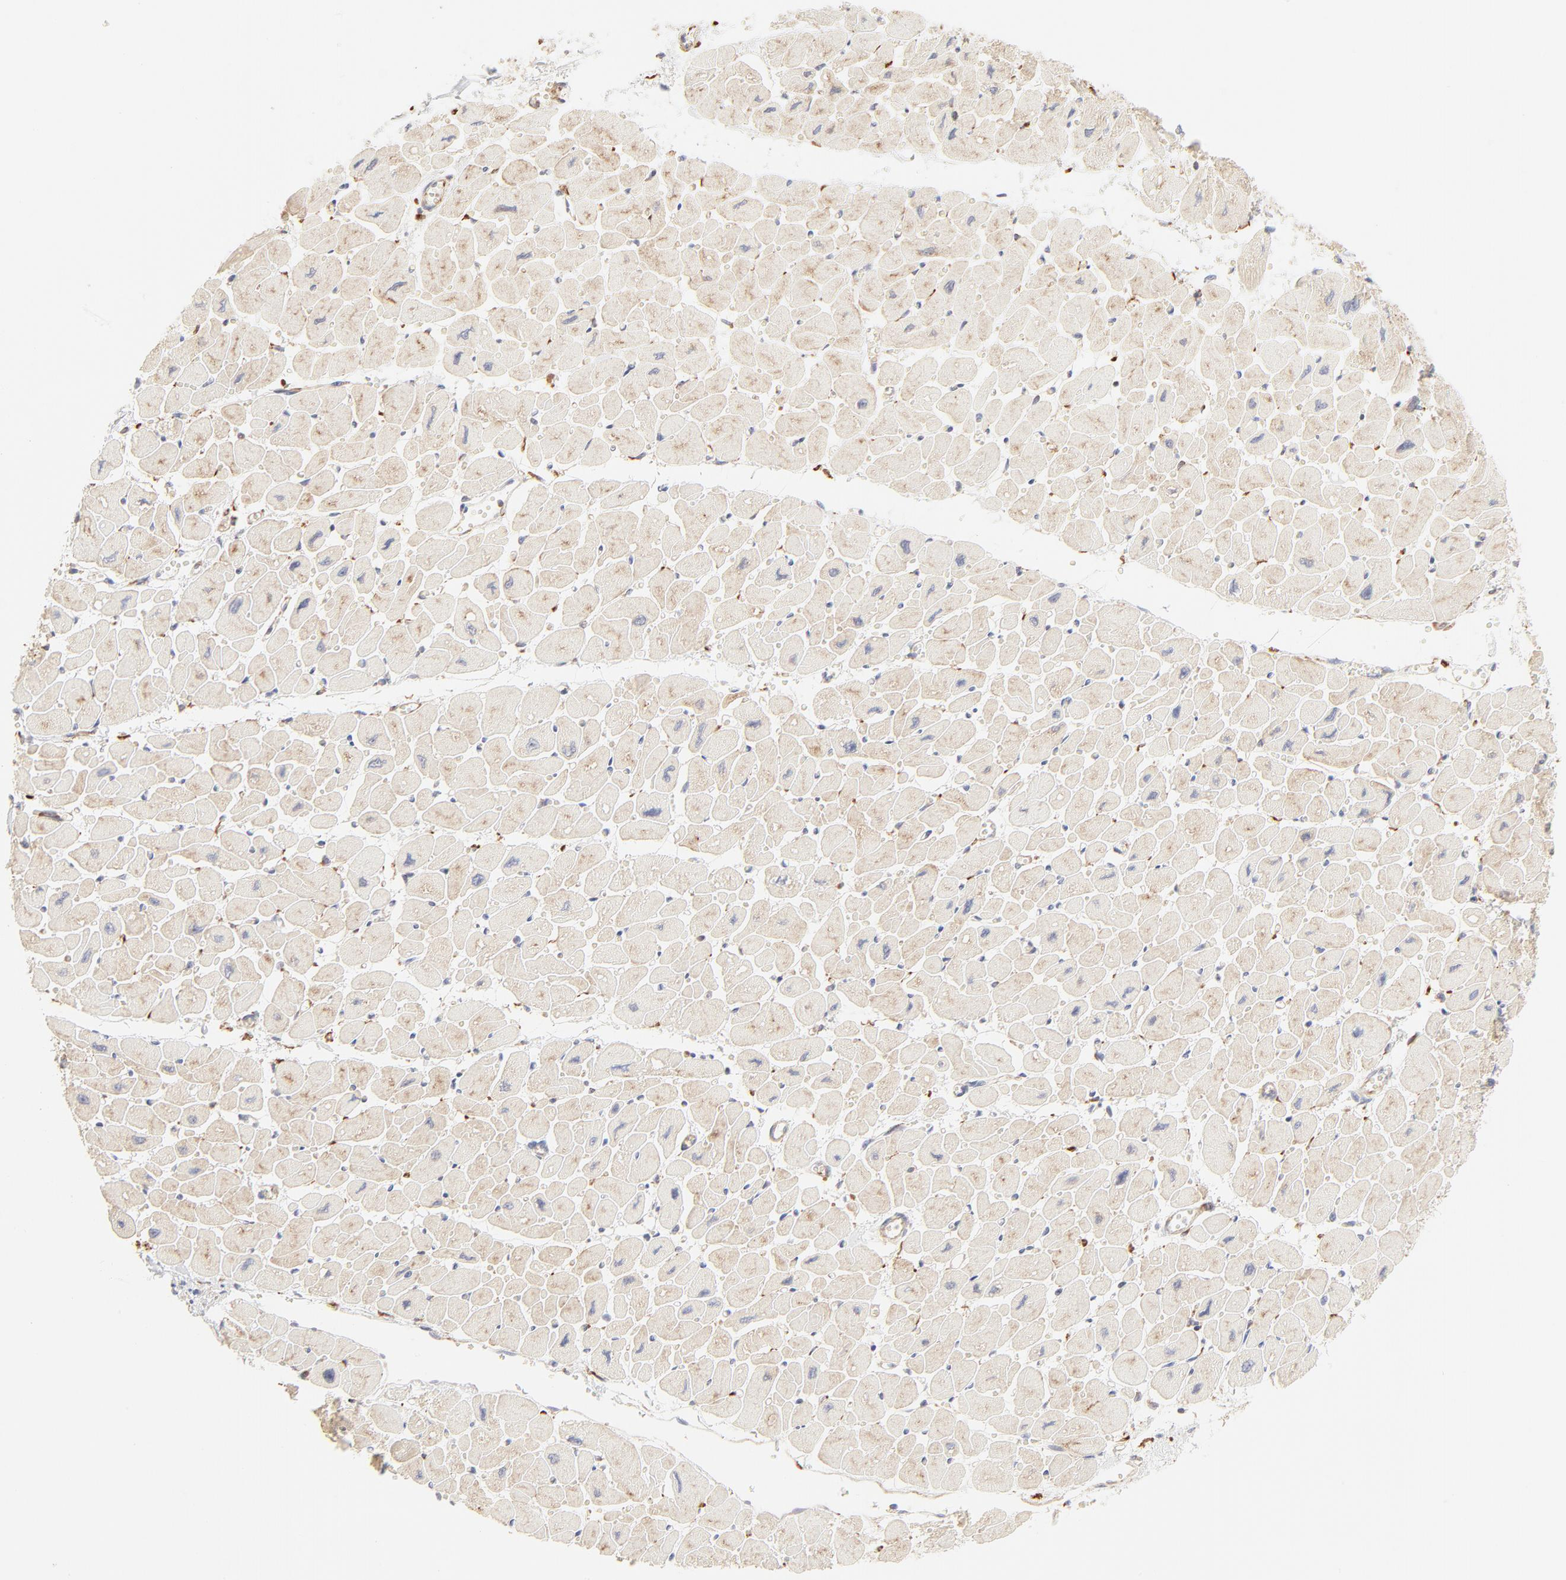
{"staining": {"intensity": "weak", "quantity": "25%-75%", "location": "cytoplasmic/membranous"}, "tissue": "heart muscle", "cell_type": "Cardiomyocytes", "image_type": "normal", "snomed": [{"axis": "morphology", "description": "Normal tissue, NOS"}, {"axis": "topography", "description": "Heart"}], "caption": "This is an image of immunohistochemistry staining of unremarkable heart muscle, which shows weak staining in the cytoplasmic/membranous of cardiomyocytes.", "gene": "RPS20", "patient": {"sex": "female", "age": 54}}